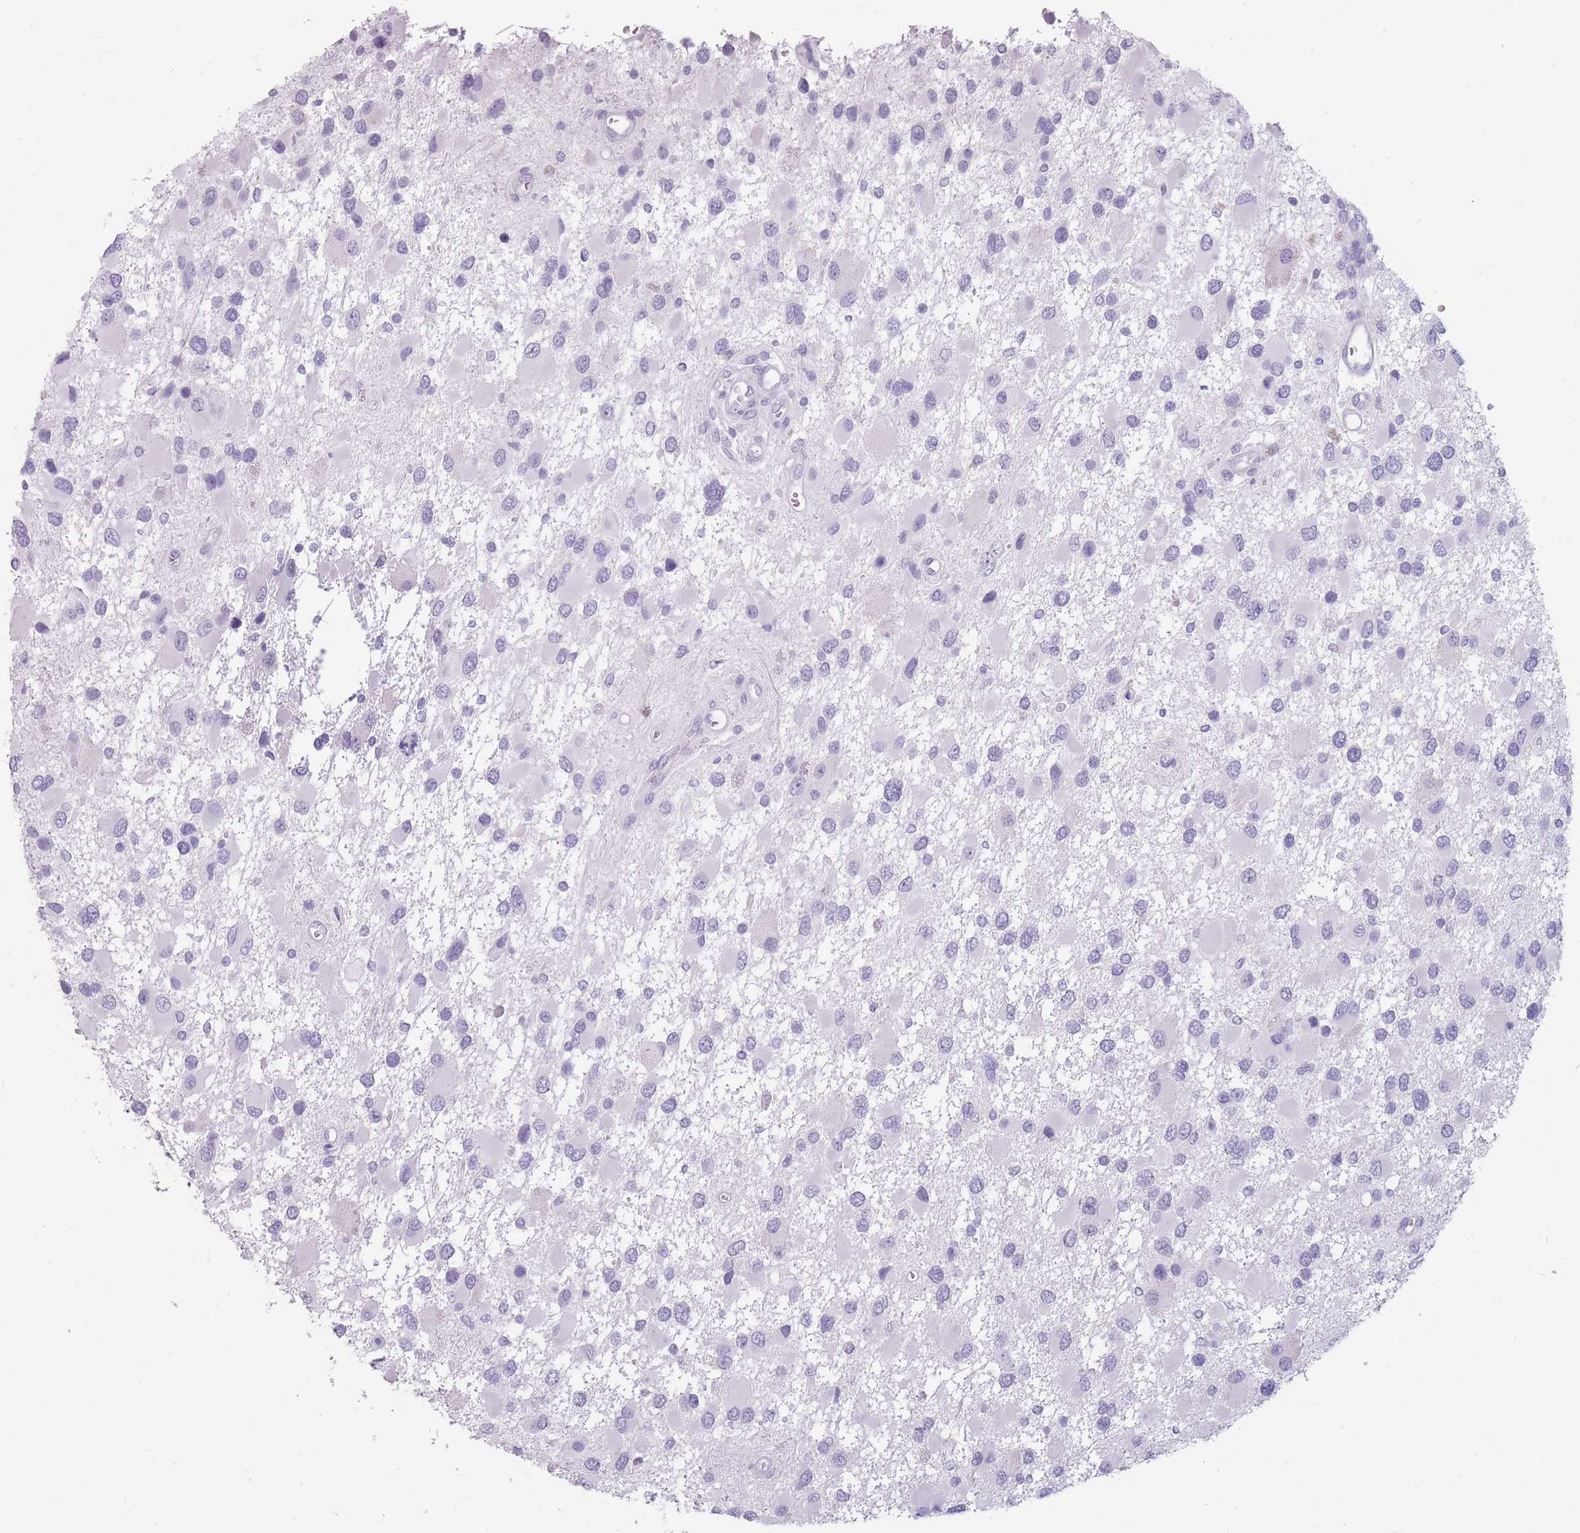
{"staining": {"intensity": "negative", "quantity": "none", "location": "none"}, "tissue": "glioma", "cell_type": "Tumor cells", "image_type": "cancer", "snomed": [{"axis": "morphology", "description": "Glioma, malignant, High grade"}, {"axis": "topography", "description": "Brain"}], "caption": "Micrograph shows no protein expression in tumor cells of high-grade glioma (malignant) tissue.", "gene": "CCNO", "patient": {"sex": "male", "age": 53}}